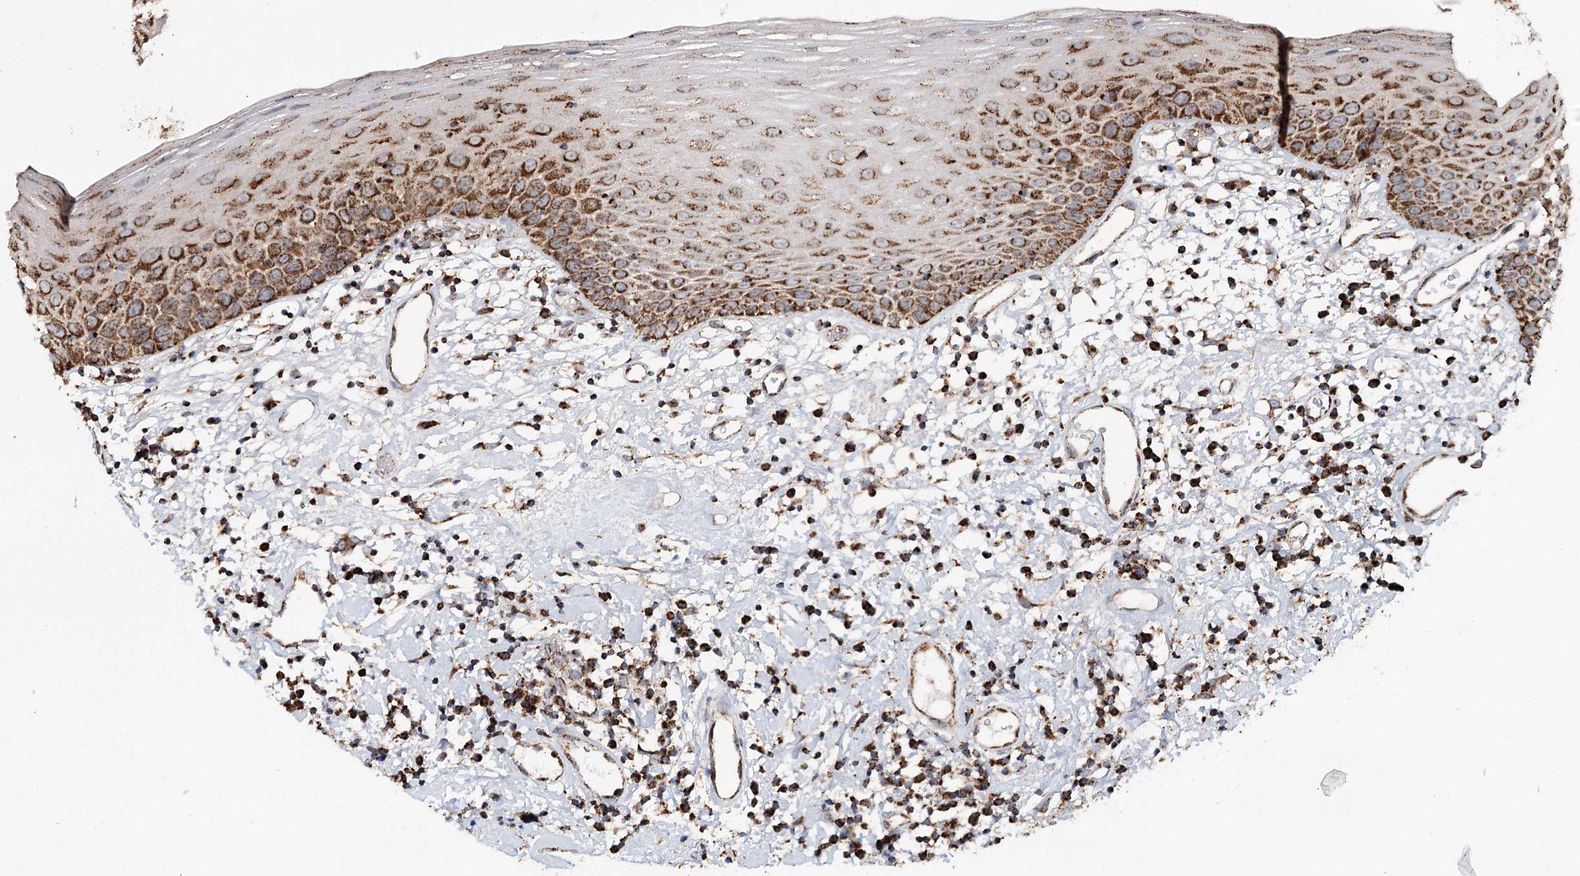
{"staining": {"intensity": "moderate", "quantity": ">75%", "location": "cytoplasmic/membranous"}, "tissue": "oral mucosa", "cell_type": "Squamous epithelial cells", "image_type": "normal", "snomed": [{"axis": "morphology", "description": "Normal tissue, NOS"}, {"axis": "topography", "description": "Oral tissue"}], "caption": "The image reveals immunohistochemical staining of unremarkable oral mucosa. There is moderate cytoplasmic/membranous positivity is seen in approximately >75% of squamous epithelial cells.", "gene": "APH1A", "patient": {"sex": "male", "age": 74}}